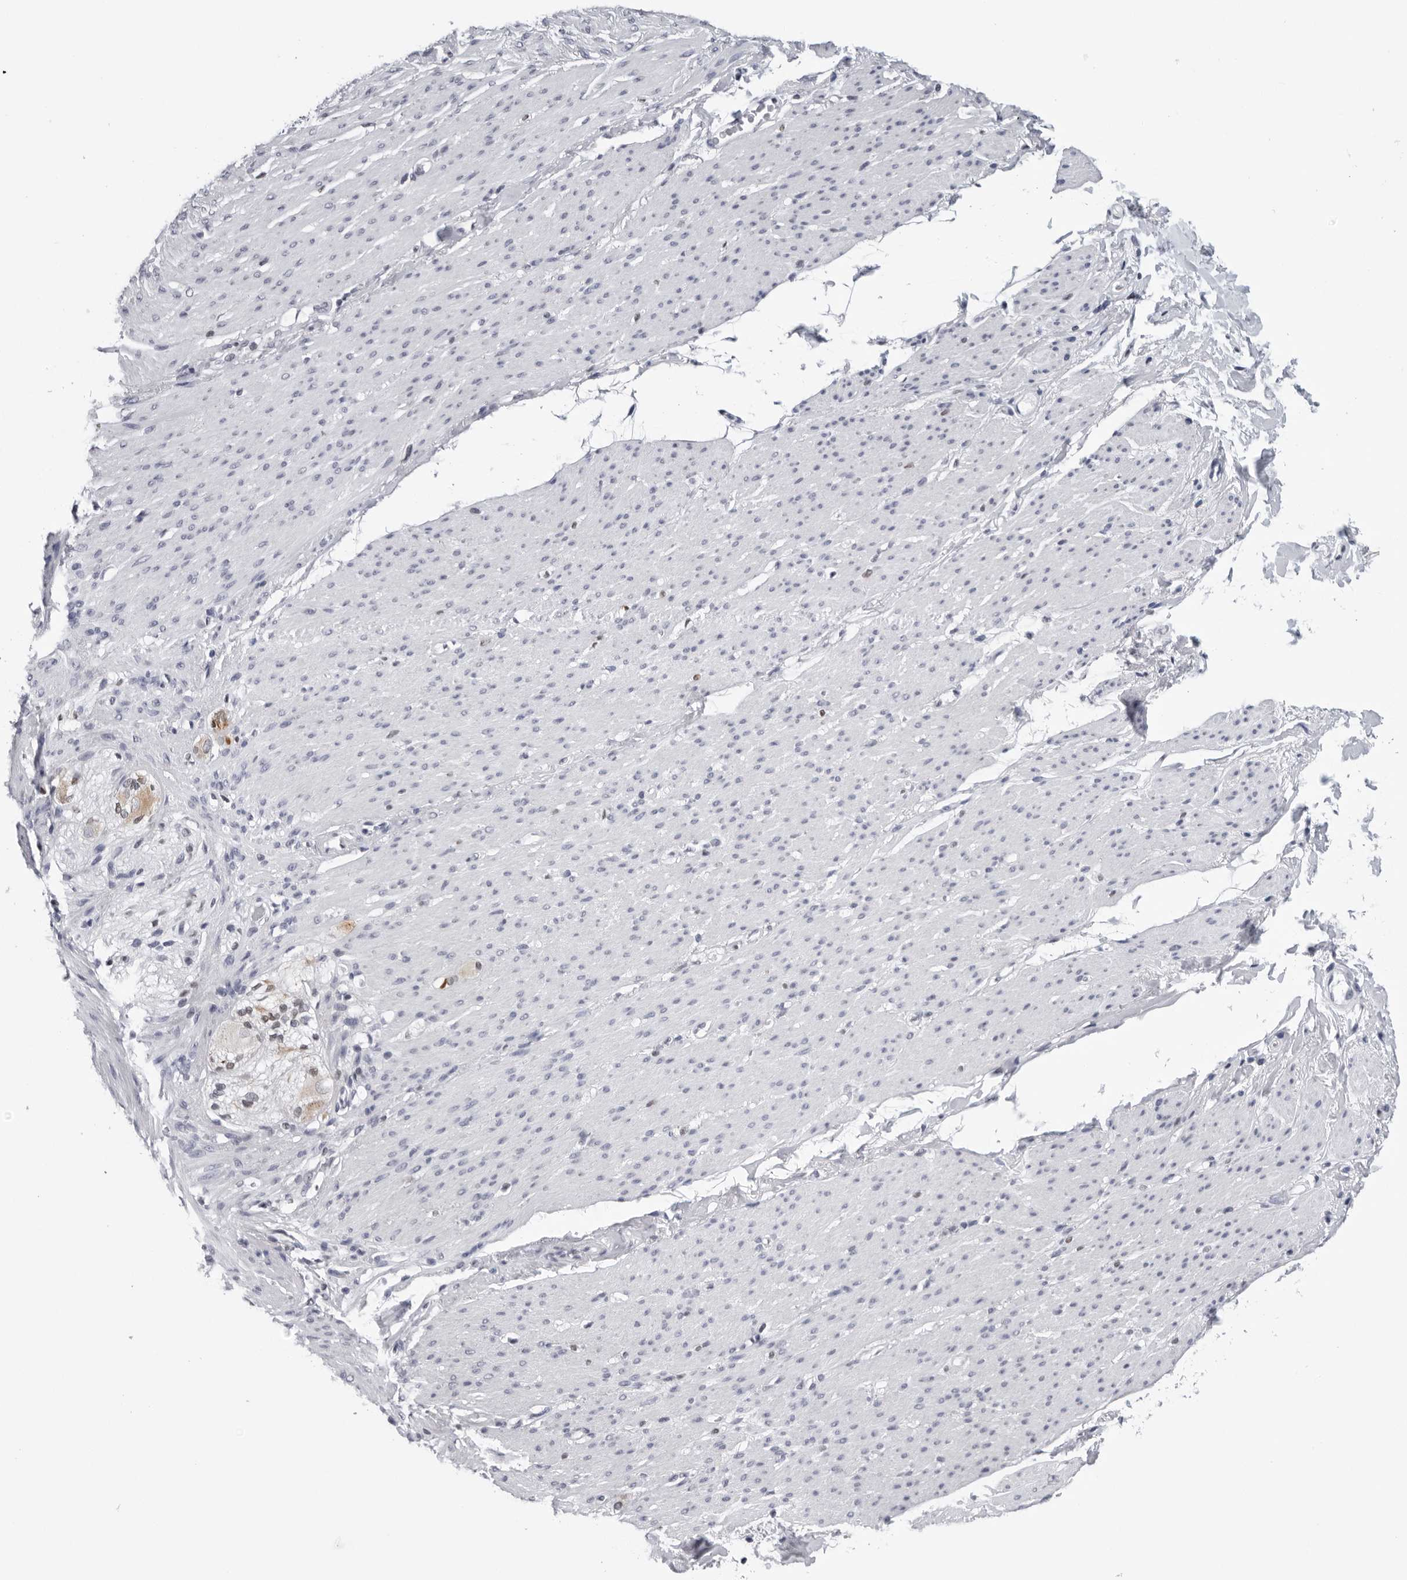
{"staining": {"intensity": "negative", "quantity": "none", "location": "none"}, "tissue": "smooth muscle", "cell_type": "Smooth muscle cells", "image_type": "normal", "snomed": [{"axis": "morphology", "description": "Normal tissue, NOS"}, {"axis": "topography", "description": "Colon"}, {"axis": "topography", "description": "Peripheral nerve tissue"}], "caption": "Immunohistochemistry micrograph of normal smooth muscle: human smooth muscle stained with DAB displays no significant protein expression in smooth muscle cells.", "gene": "CPT2", "patient": {"sex": "female", "age": 61}}